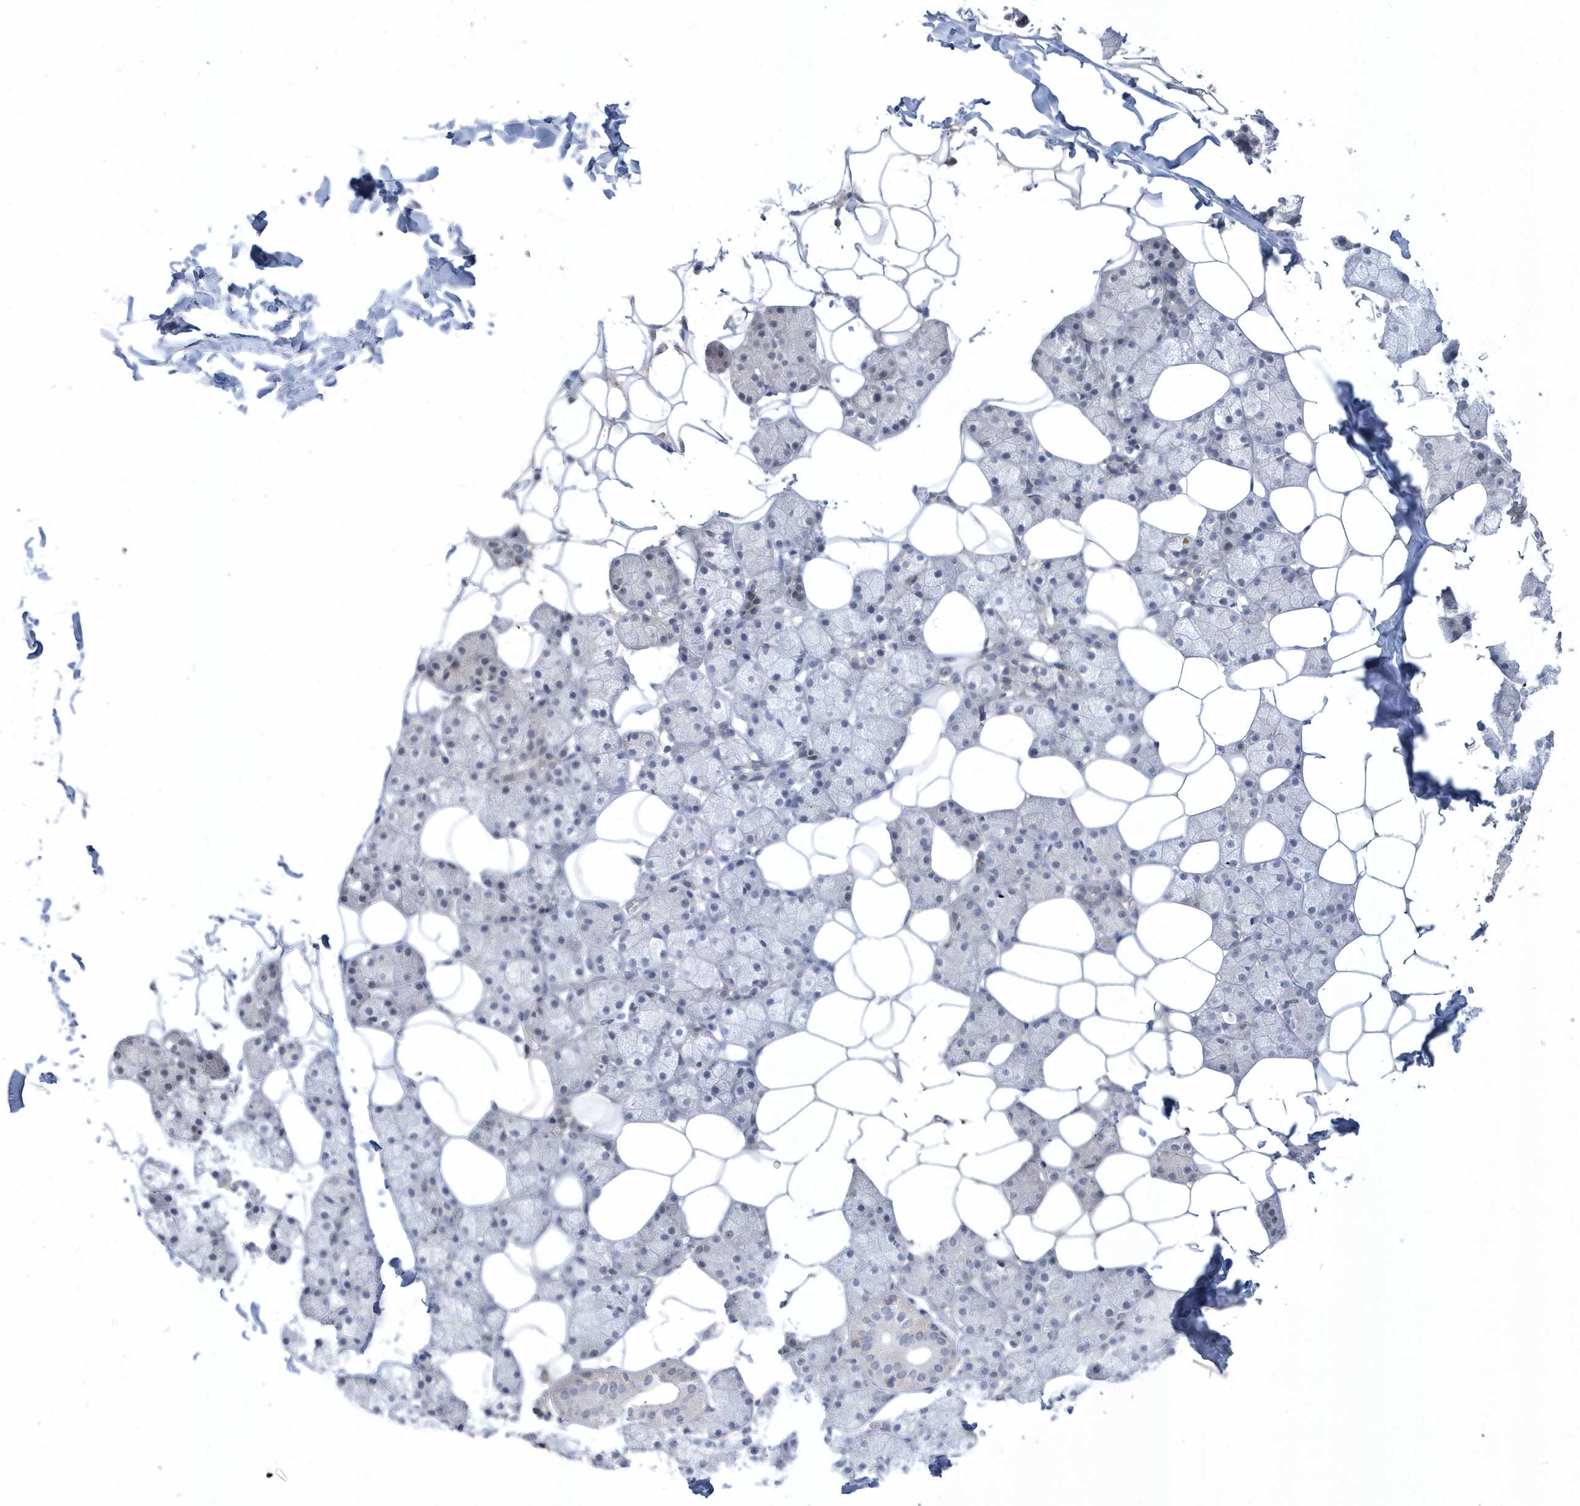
{"staining": {"intensity": "negative", "quantity": "none", "location": "none"}, "tissue": "salivary gland", "cell_type": "Glandular cells", "image_type": "normal", "snomed": [{"axis": "morphology", "description": "Normal tissue, NOS"}, {"axis": "topography", "description": "Salivary gland"}], "caption": "Image shows no protein staining in glandular cells of normal salivary gland.", "gene": "CRIP3", "patient": {"sex": "female", "age": 33}}